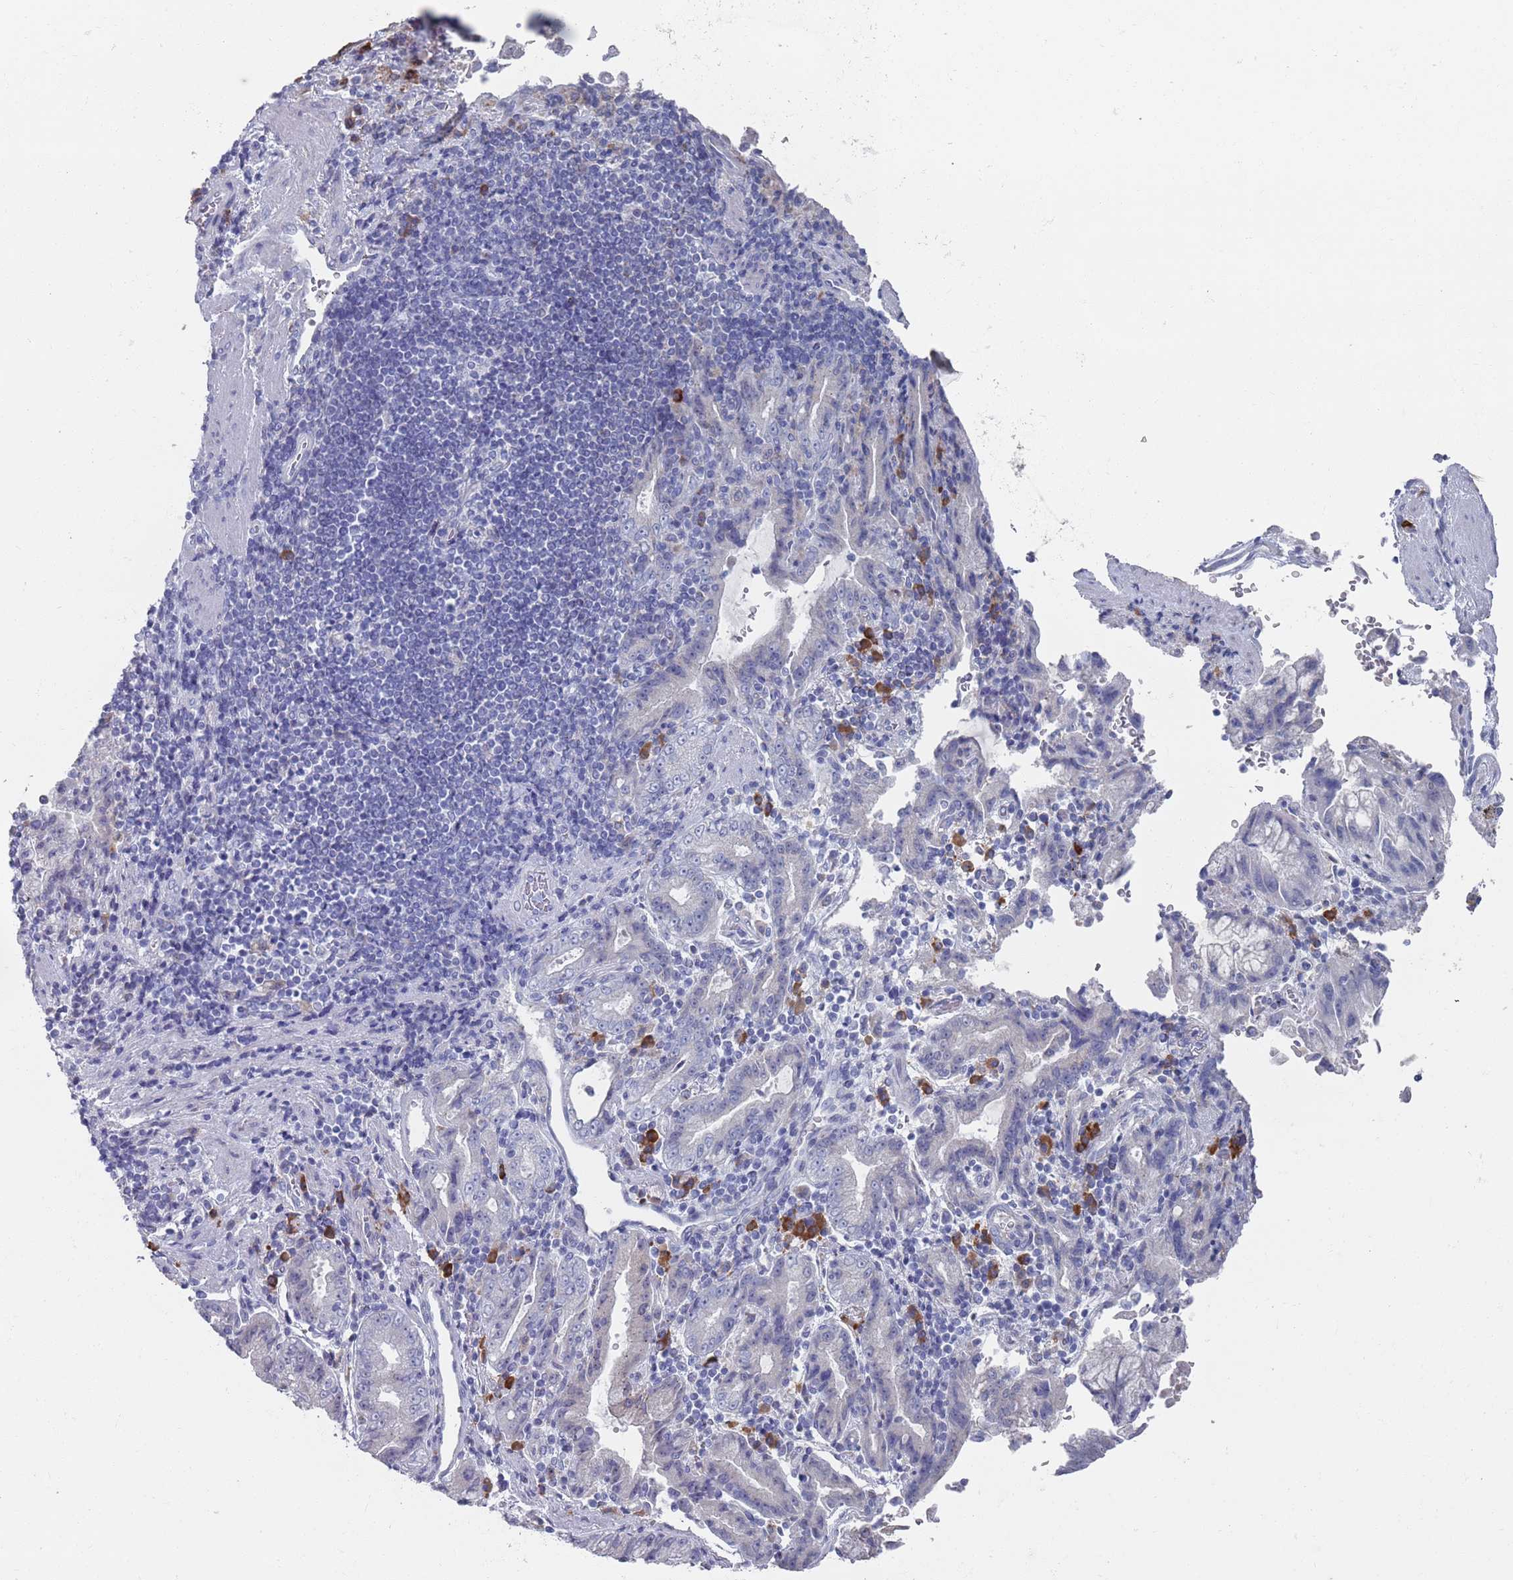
{"staining": {"intensity": "negative", "quantity": "none", "location": "none"}, "tissue": "stomach cancer", "cell_type": "Tumor cells", "image_type": "cancer", "snomed": [{"axis": "morphology", "description": "Adenocarcinoma, NOS"}, {"axis": "topography", "description": "Stomach"}], "caption": "IHC photomicrograph of human stomach cancer stained for a protein (brown), which shows no positivity in tumor cells.", "gene": "MAT1A", "patient": {"sex": "male", "age": 62}}